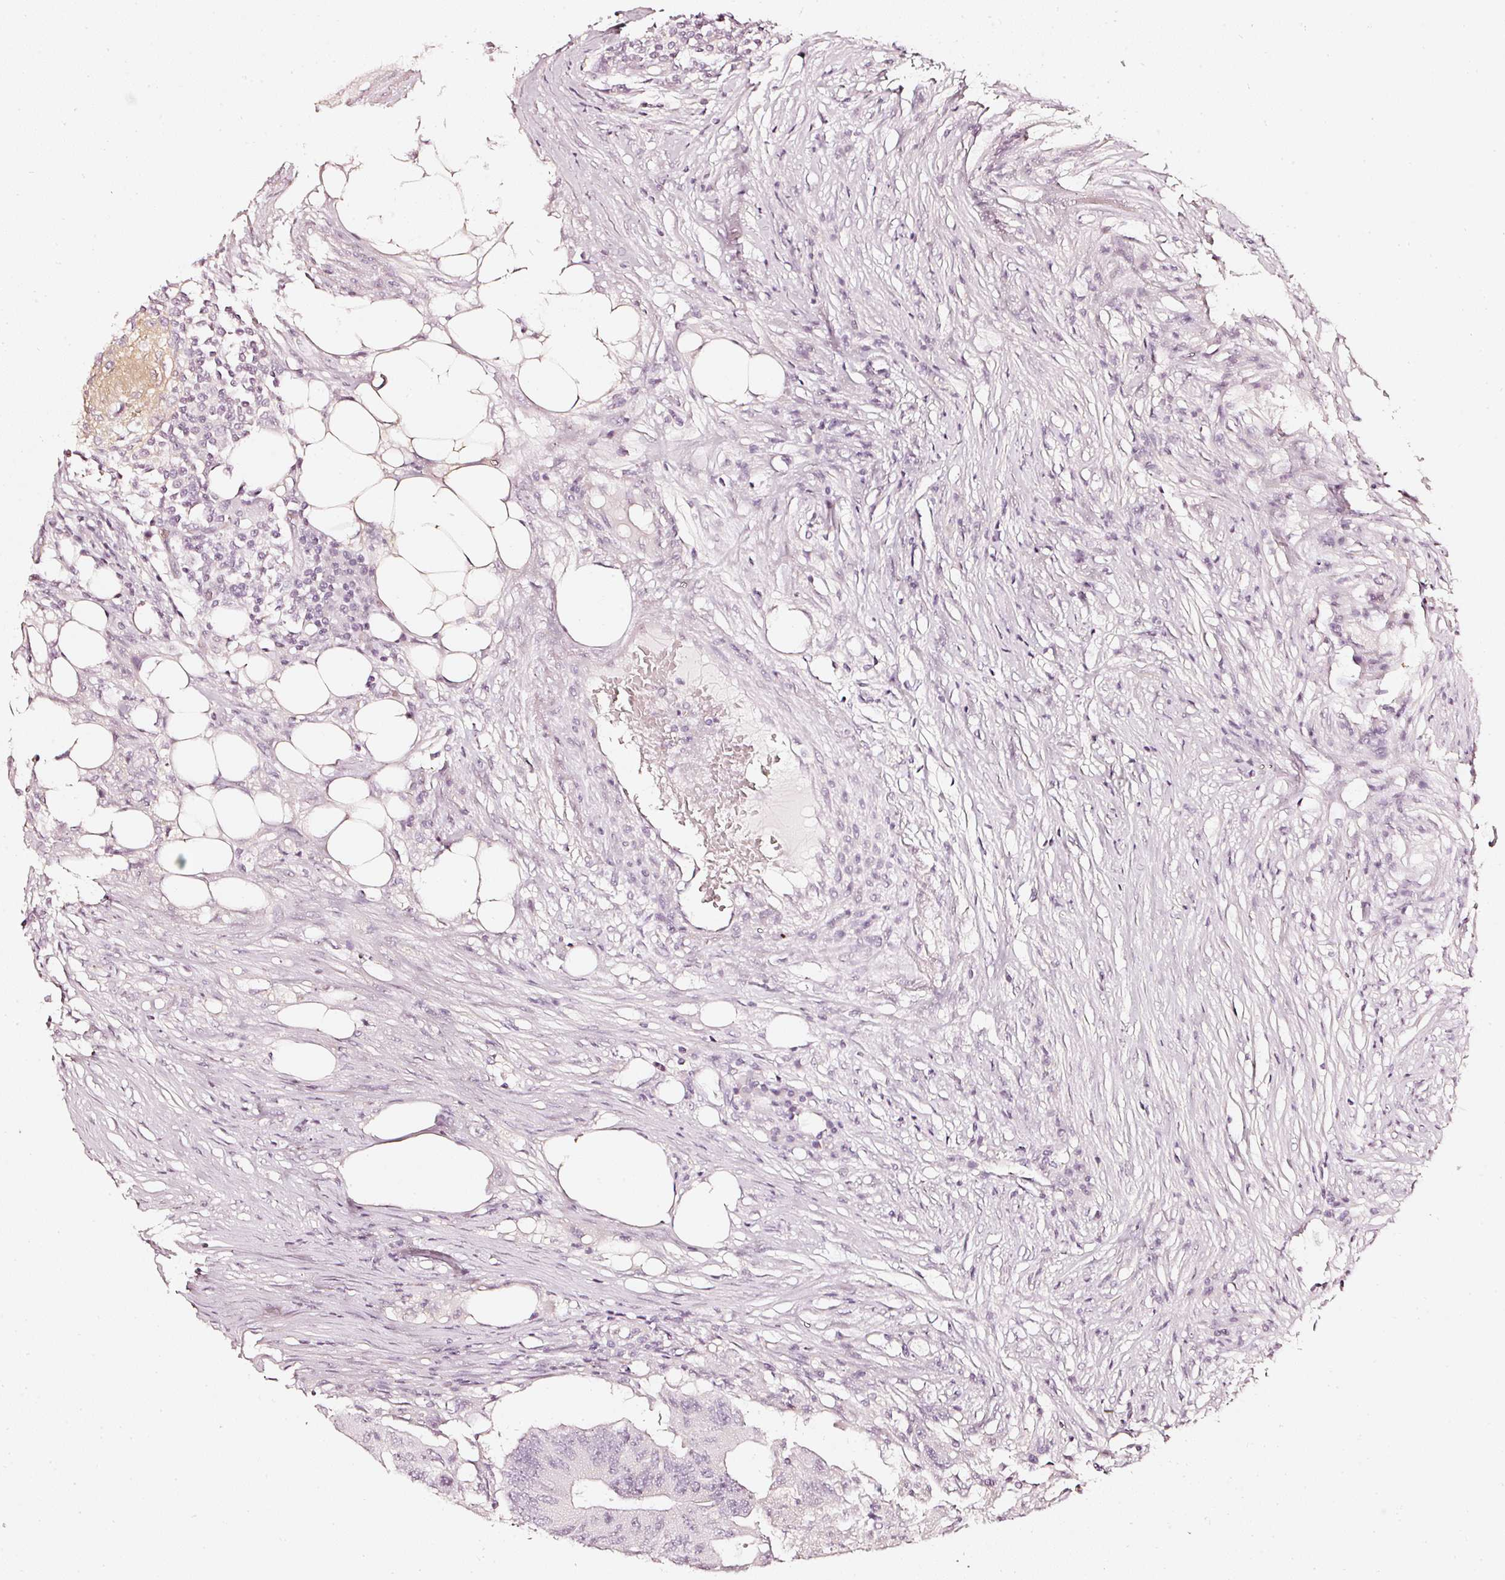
{"staining": {"intensity": "negative", "quantity": "none", "location": "none"}, "tissue": "colorectal cancer", "cell_type": "Tumor cells", "image_type": "cancer", "snomed": [{"axis": "morphology", "description": "Adenocarcinoma, NOS"}, {"axis": "topography", "description": "Colon"}], "caption": "The photomicrograph reveals no staining of tumor cells in colorectal cancer (adenocarcinoma). The staining was performed using DAB to visualize the protein expression in brown, while the nuclei were stained in blue with hematoxylin (Magnification: 20x).", "gene": "CNP", "patient": {"sex": "male", "age": 71}}